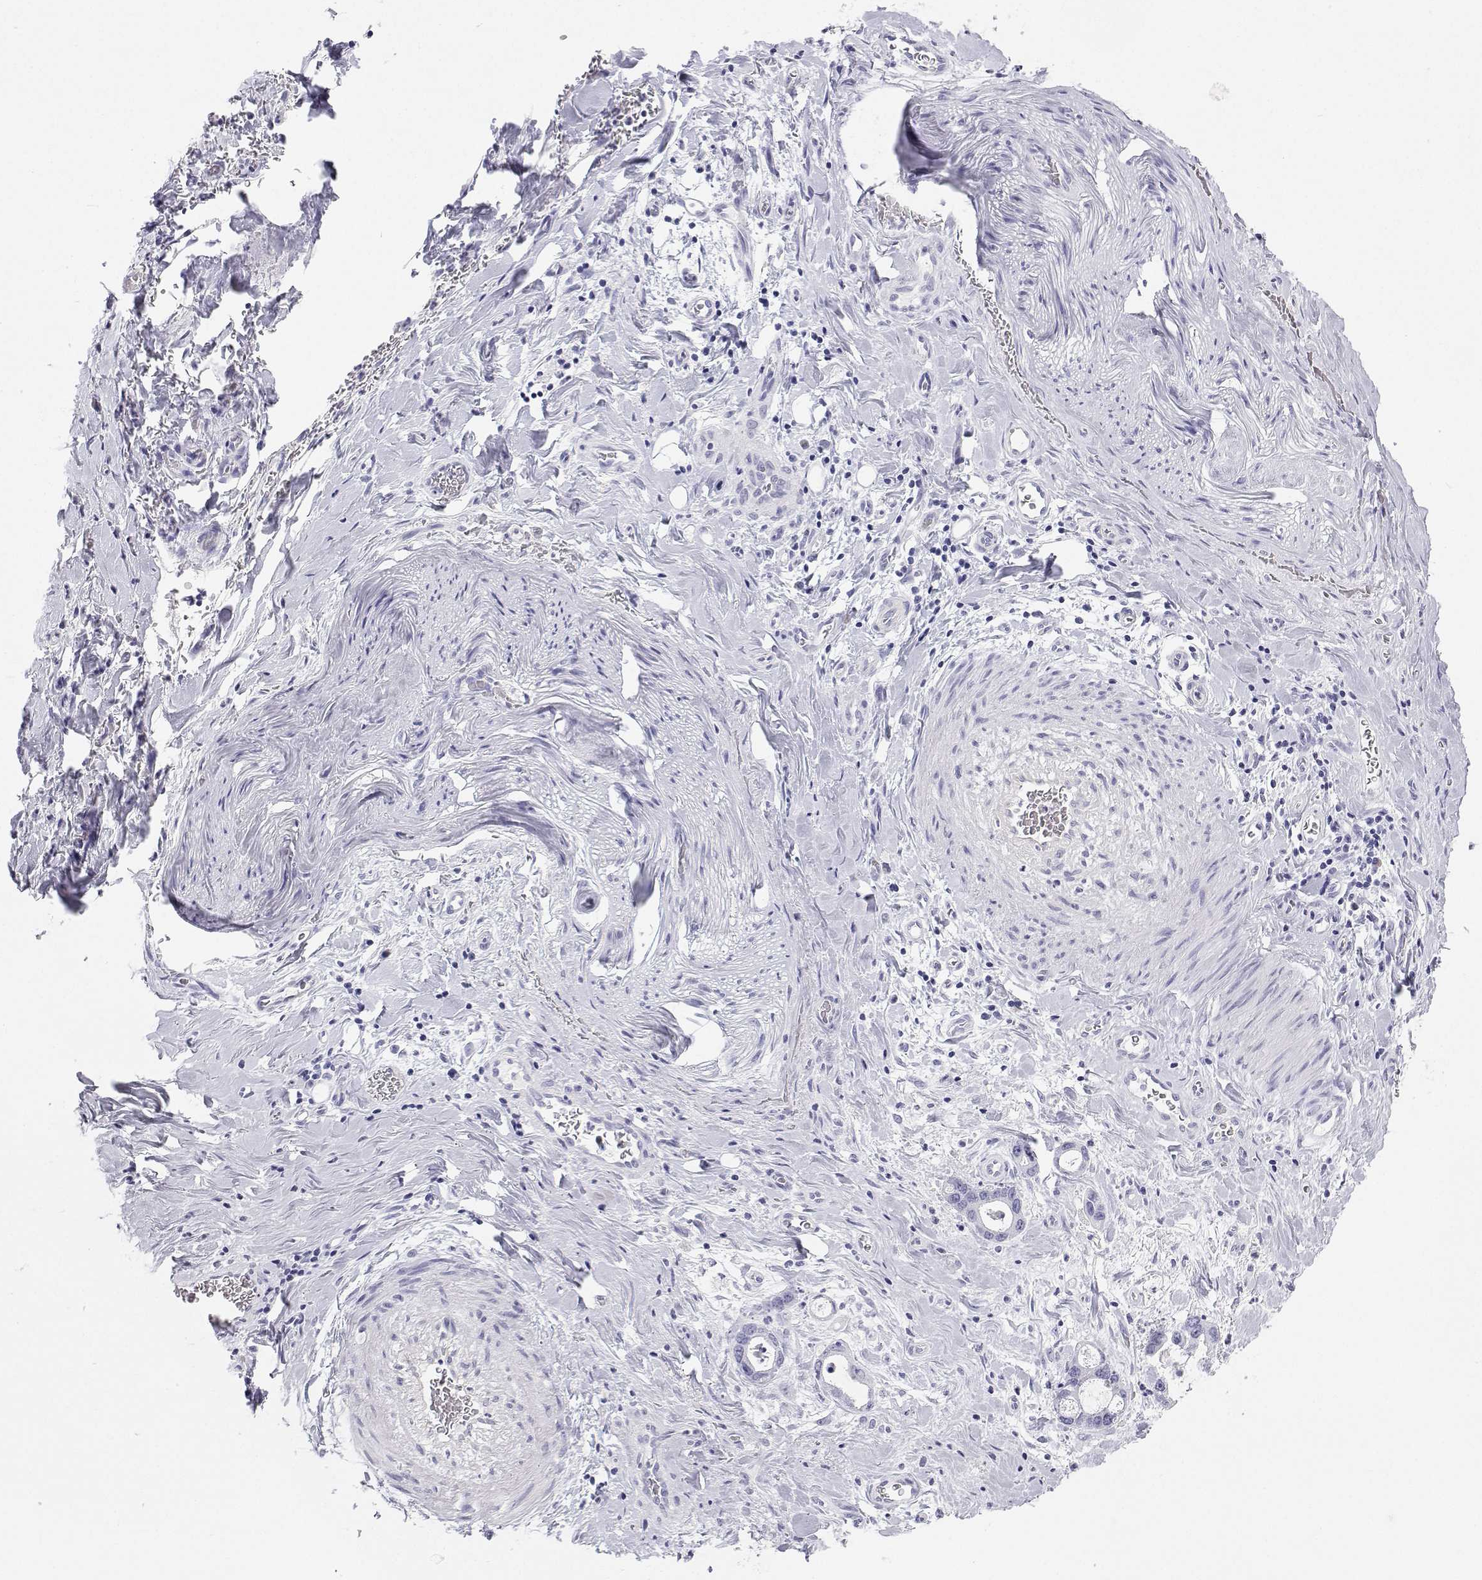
{"staining": {"intensity": "negative", "quantity": "none", "location": "none"}, "tissue": "stomach cancer", "cell_type": "Tumor cells", "image_type": "cancer", "snomed": [{"axis": "morphology", "description": "Normal tissue, NOS"}, {"axis": "morphology", "description": "Adenocarcinoma, NOS"}, {"axis": "topography", "description": "Esophagus"}, {"axis": "topography", "description": "Stomach, upper"}], "caption": "This is an immunohistochemistry (IHC) micrograph of human stomach cancer (adenocarcinoma). There is no staining in tumor cells.", "gene": "BHMT", "patient": {"sex": "male", "age": 74}}